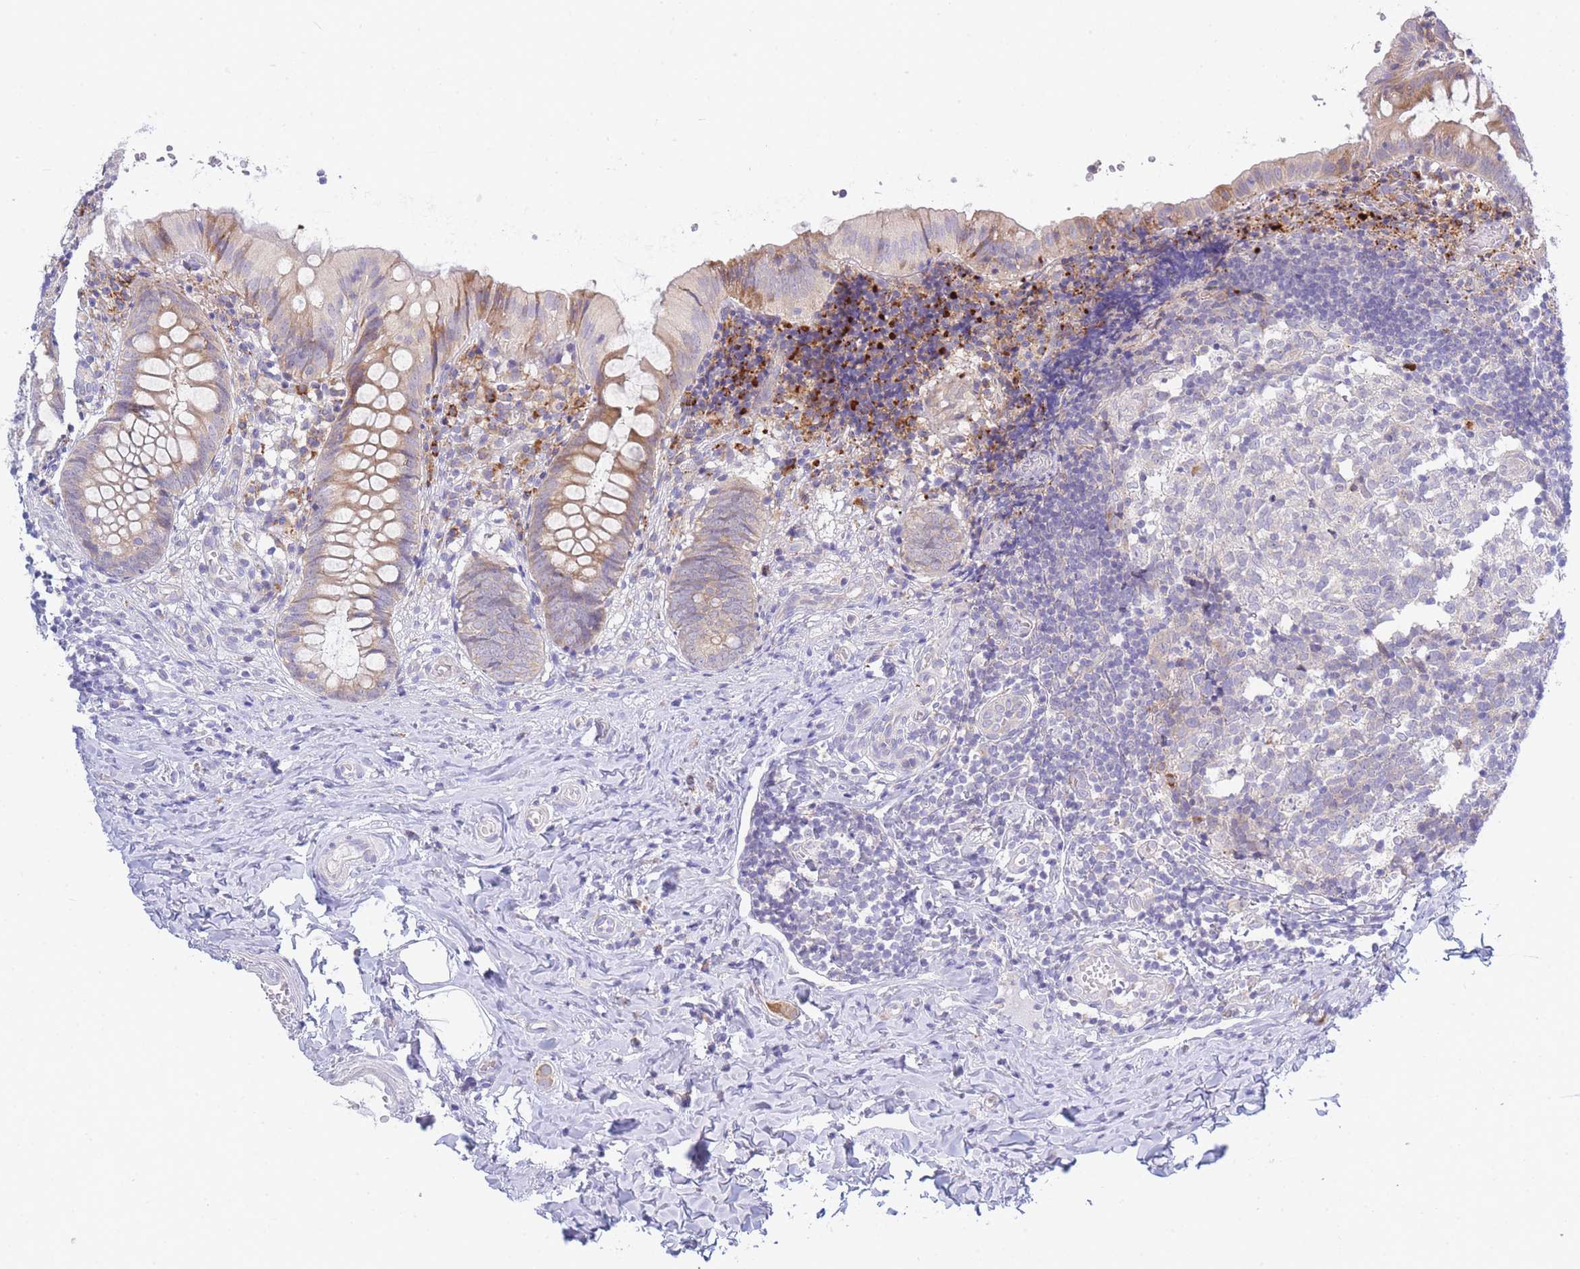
{"staining": {"intensity": "moderate", "quantity": "<25%", "location": "cytoplasmic/membranous"}, "tissue": "appendix", "cell_type": "Glandular cells", "image_type": "normal", "snomed": [{"axis": "morphology", "description": "Normal tissue, NOS"}, {"axis": "topography", "description": "Appendix"}], "caption": "Appendix stained with immunohistochemistry (IHC) reveals moderate cytoplasmic/membranous expression in about <25% of glandular cells.", "gene": "ZNF510", "patient": {"sex": "male", "age": 8}}